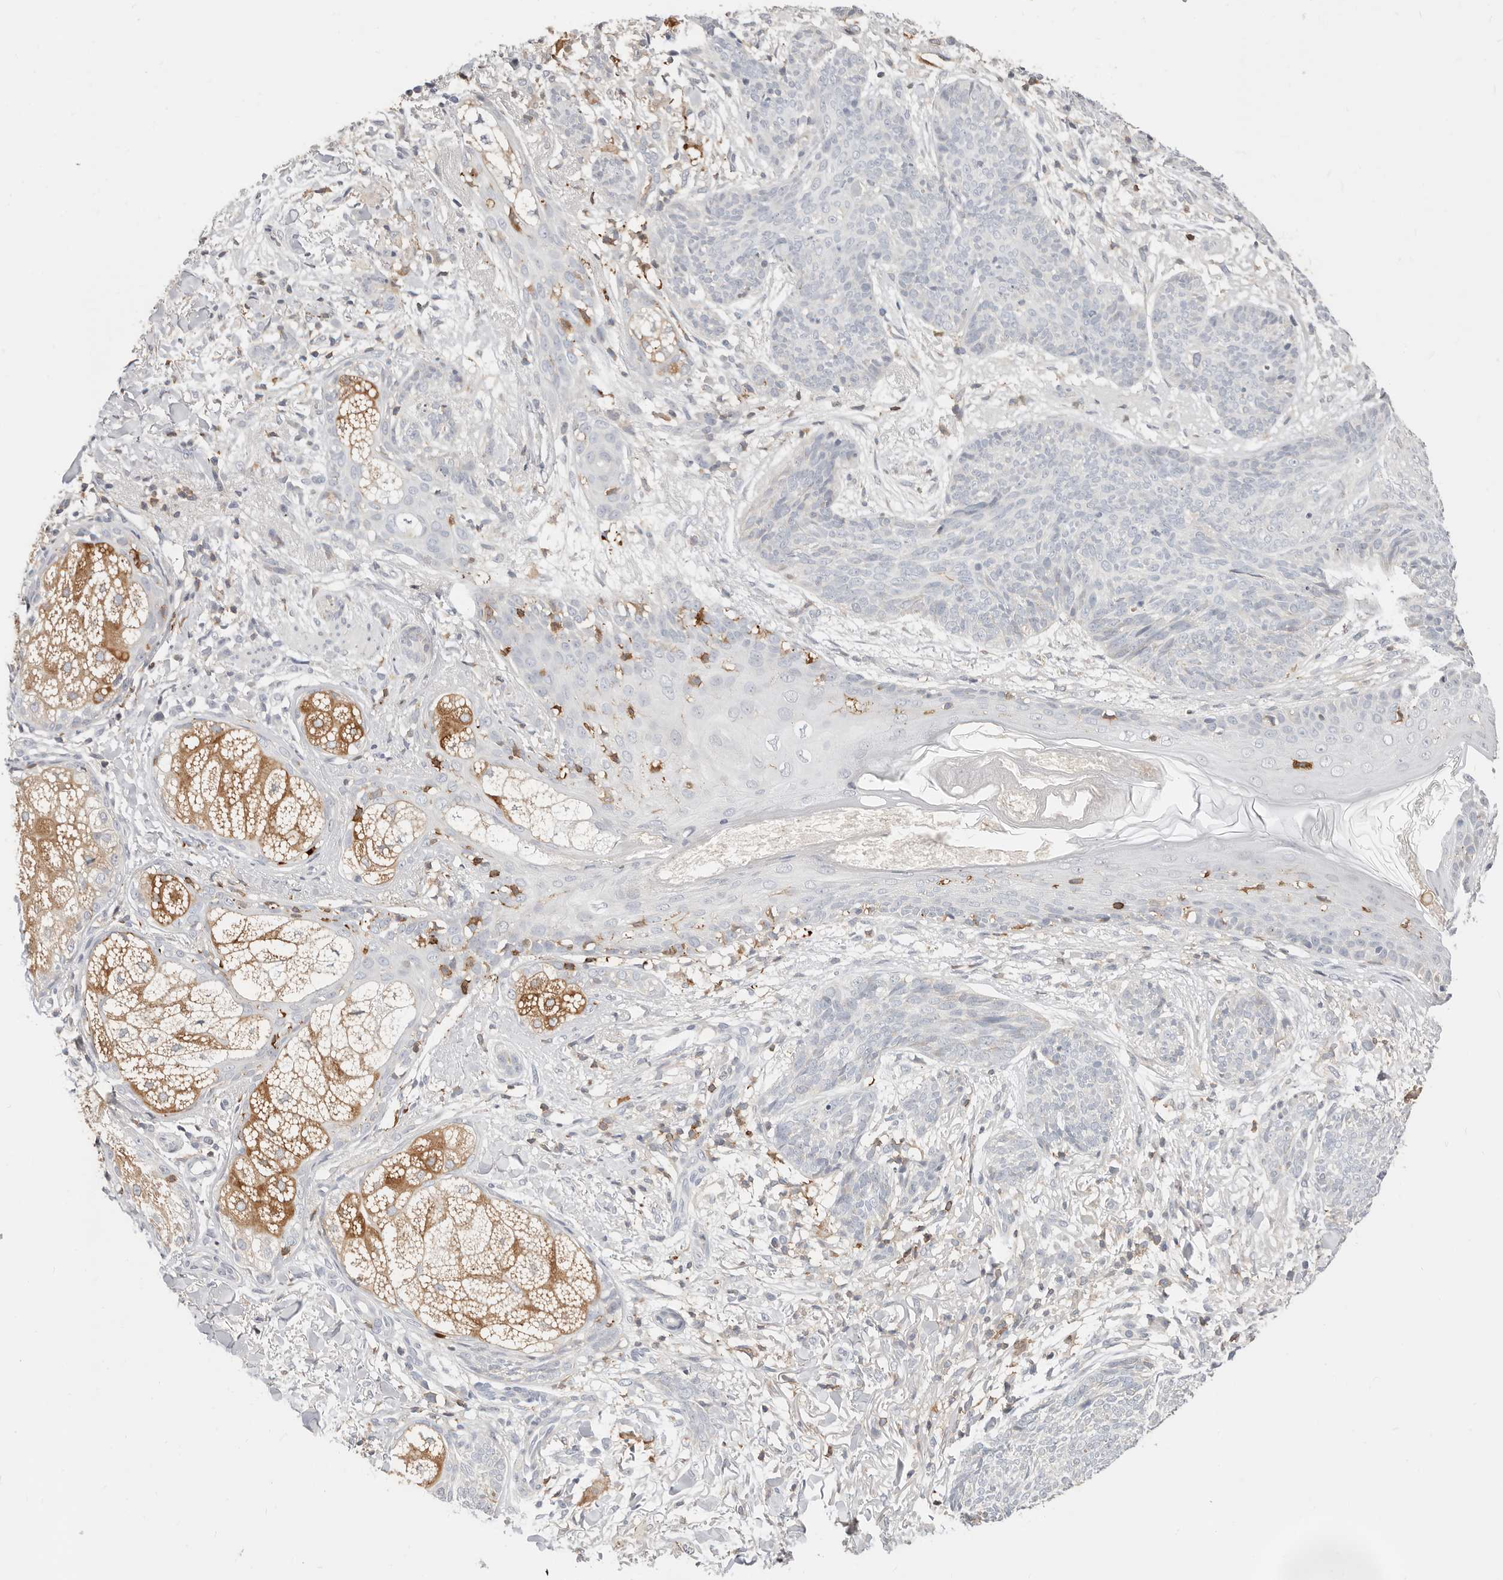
{"staining": {"intensity": "negative", "quantity": "none", "location": "none"}, "tissue": "skin cancer", "cell_type": "Tumor cells", "image_type": "cancer", "snomed": [{"axis": "morphology", "description": "Basal cell carcinoma"}, {"axis": "topography", "description": "Skin"}], "caption": "The micrograph shows no staining of tumor cells in skin basal cell carcinoma. (DAB (3,3'-diaminobenzidine) immunohistochemistry (IHC) with hematoxylin counter stain).", "gene": "TMEM63B", "patient": {"sex": "male", "age": 85}}